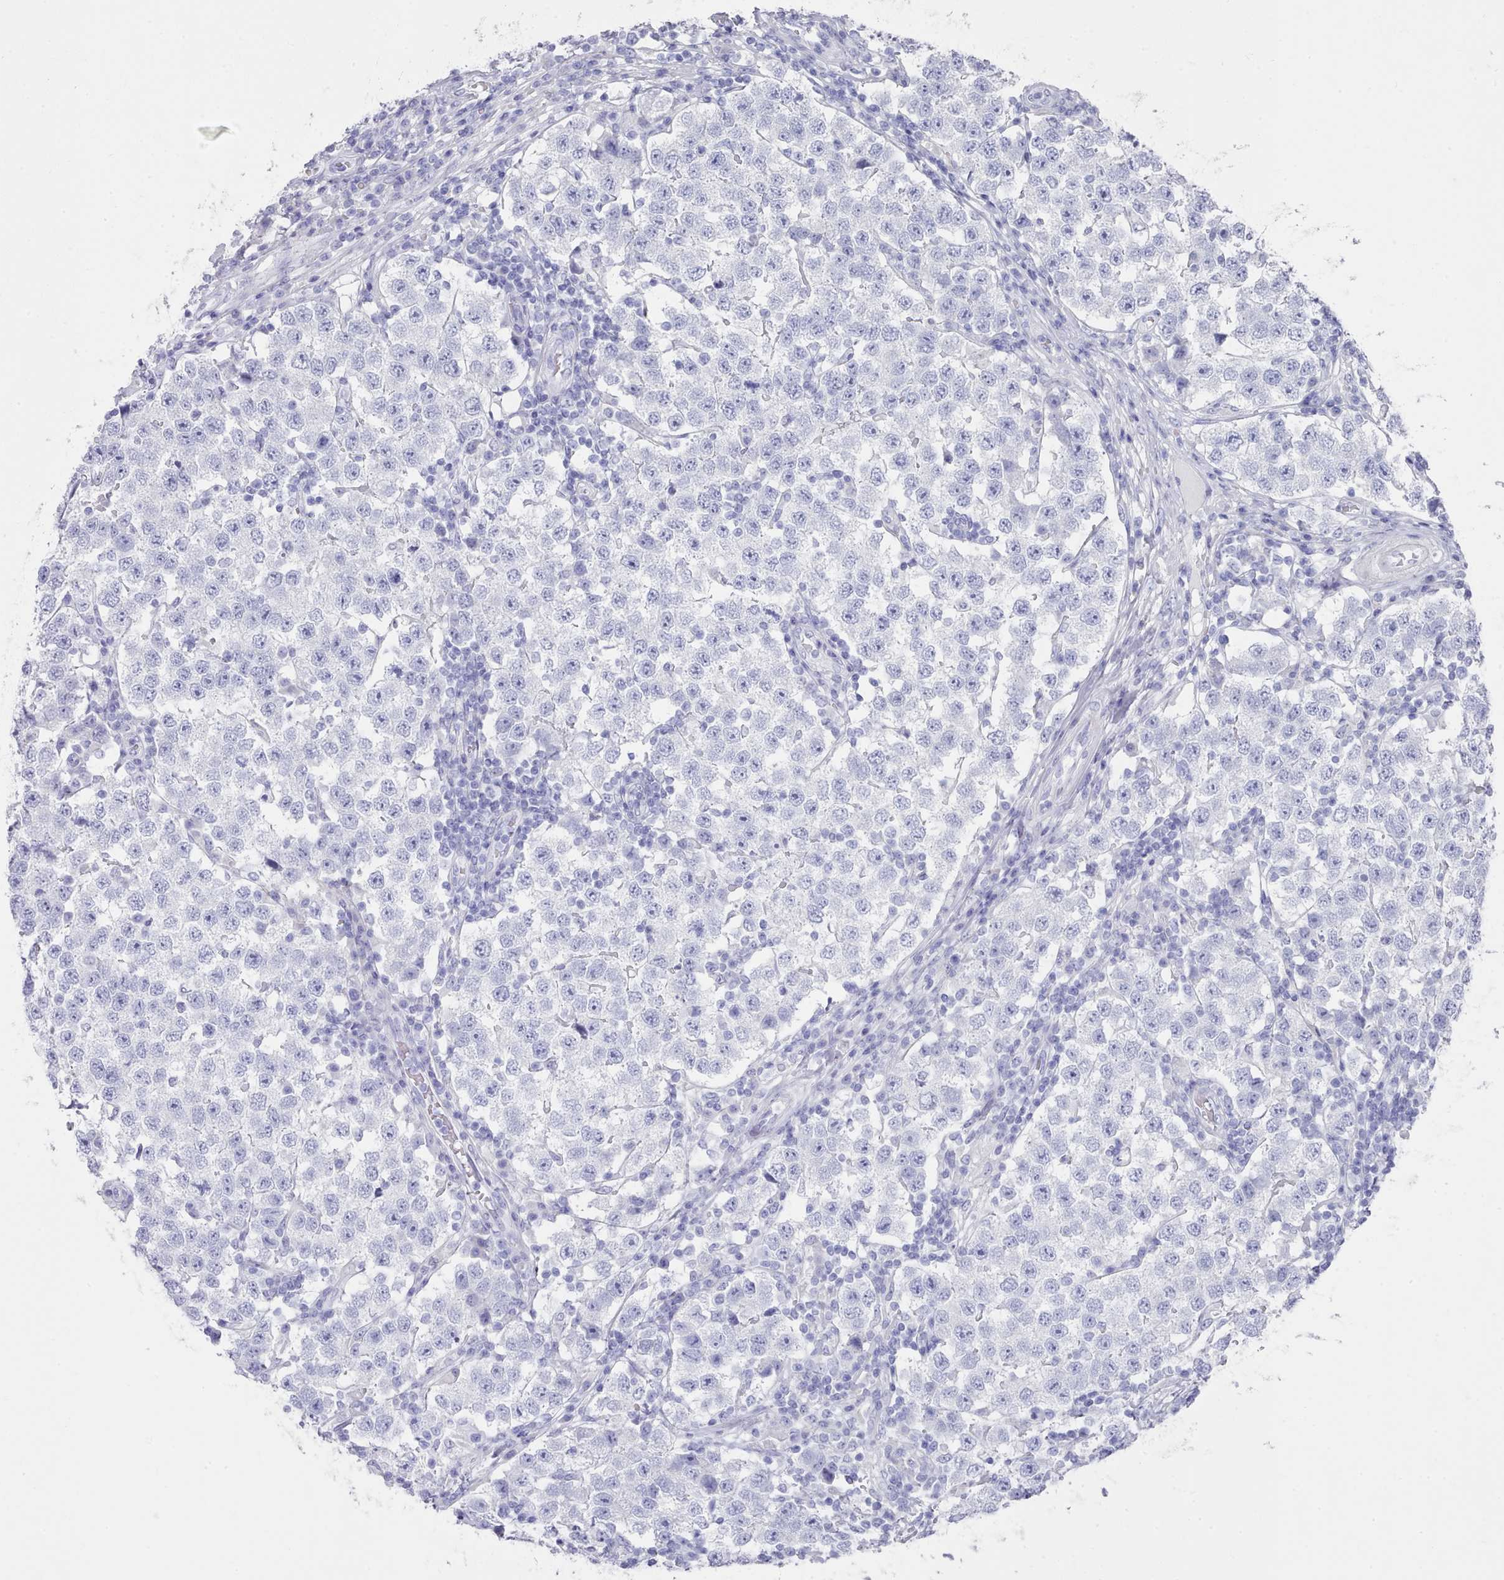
{"staining": {"intensity": "negative", "quantity": "none", "location": "none"}, "tissue": "testis cancer", "cell_type": "Tumor cells", "image_type": "cancer", "snomed": [{"axis": "morphology", "description": "Seminoma, NOS"}, {"axis": "topography", "description": "Testis"}], "caption": "IHC of human testis seminoma reveals no positivity in tumor cells.", "gene": "LRRC37A", "patient": {"sex": "male", "age": 34}}